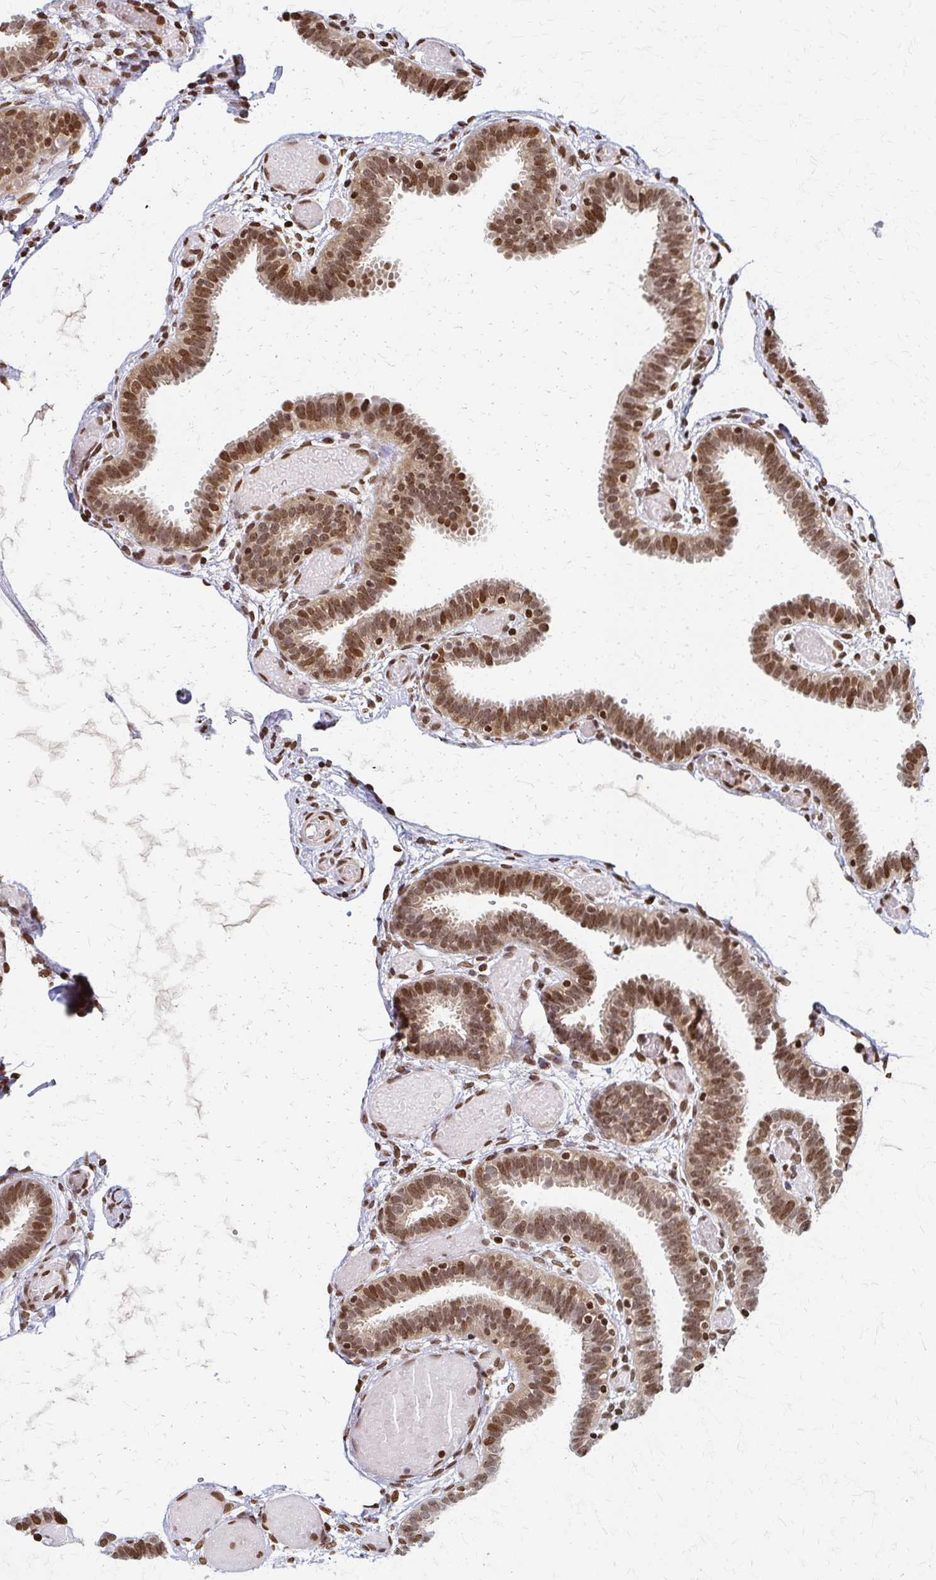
{"staining": {"intensity": "moderate", "quantity": ">75%", "location": "cytoplasmic/membranous,nuclear"}, "tissue": "fallopian tube", "cell_type": "Glandular cells", "image_type": "normal", "snomed": [{"axis": "morphology", "description": "Normal tissue, NOS"}, {"axis": "topography", "description": "Fallopian tube"}], "caption": "Protein staining by immunohistochemistry displays moderate cytoplasmic/membranous,nuclear expression in approximately >75% of glandular cells in unremarkable fallopian tube.", "gene": "PSMD7", "patient": {"sex": "female", "age": 37}}